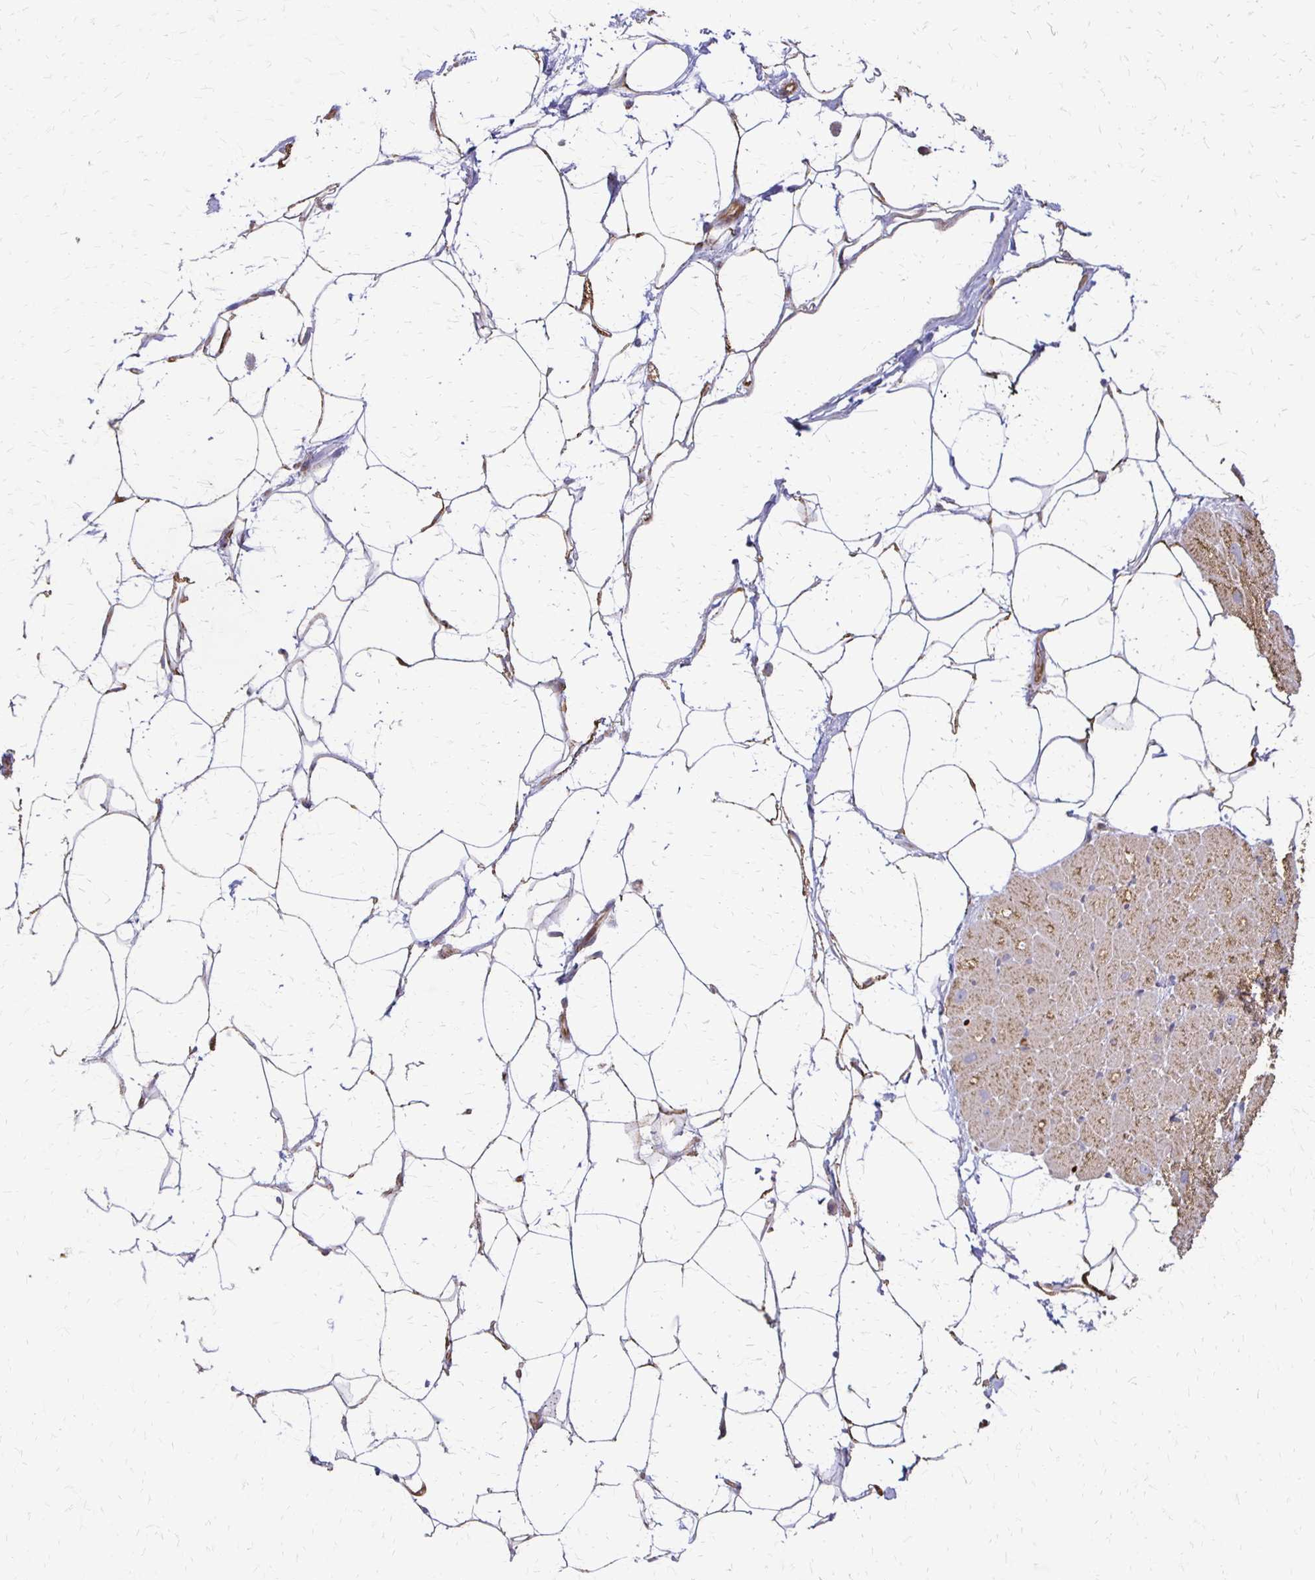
{"staining": {"intensity": "strong", "quantity": ">75%", "location": "cytoplasmic/membranous"}, "tissue": "heart muscle", "cell_type": "Cardiomyocytes", "image_type": "normal", "snomed": [{"axis": "morphology", "description": "Normal tissue, NOS"}, {"axis": "topography", "description": "Heart"}], "caption": "Immunohistochemical staining of unremarkable heart muscle displays strong cytoplasmic/membranous protein positivity in approximately >75% of cardiomyocytes.", "gene": "EIF4EBP2", "patient": {"sex": "male", "age": 62}}